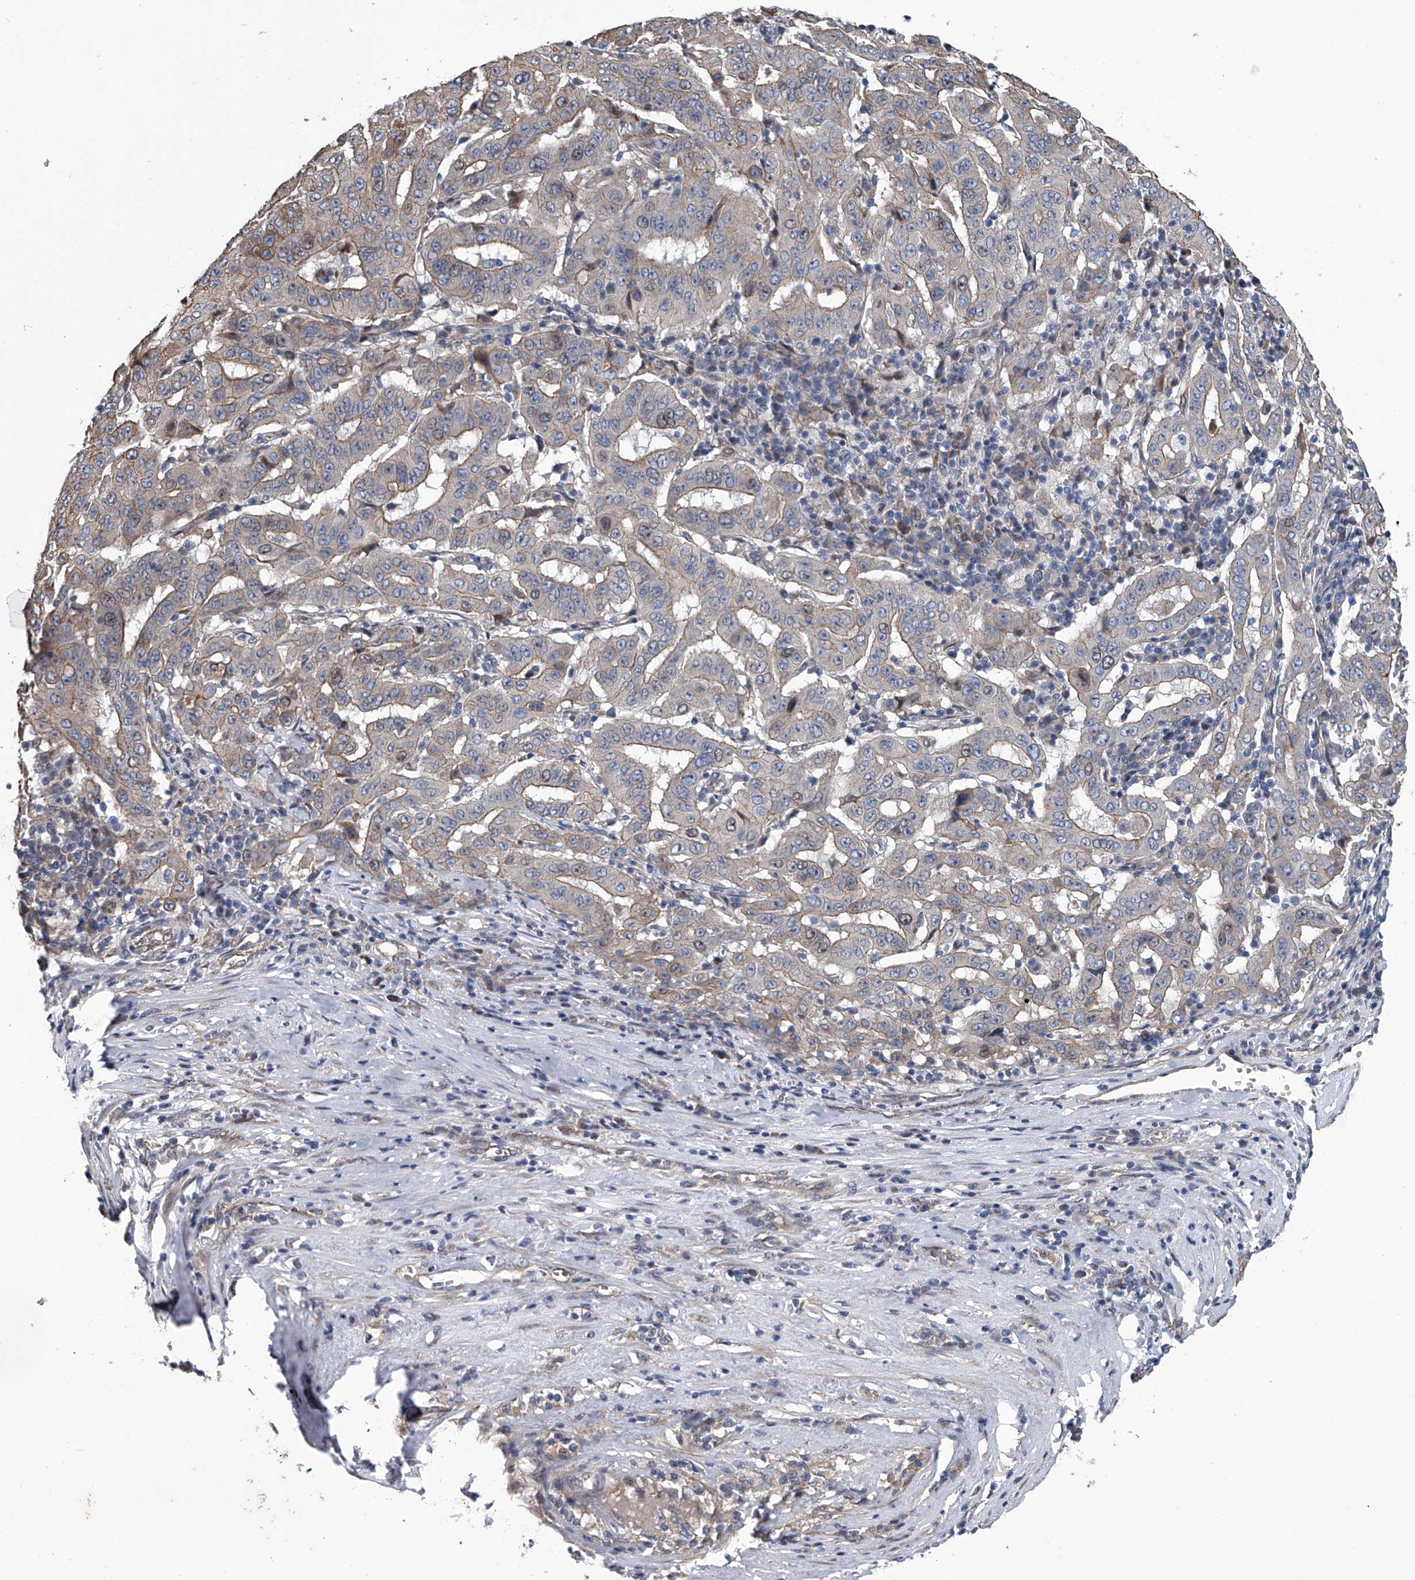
{"staining": {"intensity": "weak", "quantity": "25%-75%", "location": "cytoplasmic/membranous"}, "tissue": "pancreatic cancer", "cell_type": "Tumor cells", "image_type": "cancer", "snomed": [{"axis": "morphology", "description": "Adenocarcinoma, NOS"}, {"axis": "topography", "description": "Pancreas"}], "caption": "A low amount of weak cytoplasmic/membranous expression is identified in about 25%-75% of tumor cells in adenocarcinoma (pancreatic) tissue.", "gene": "ABCG1", "patient": {"sex": "male", "age": 63}}